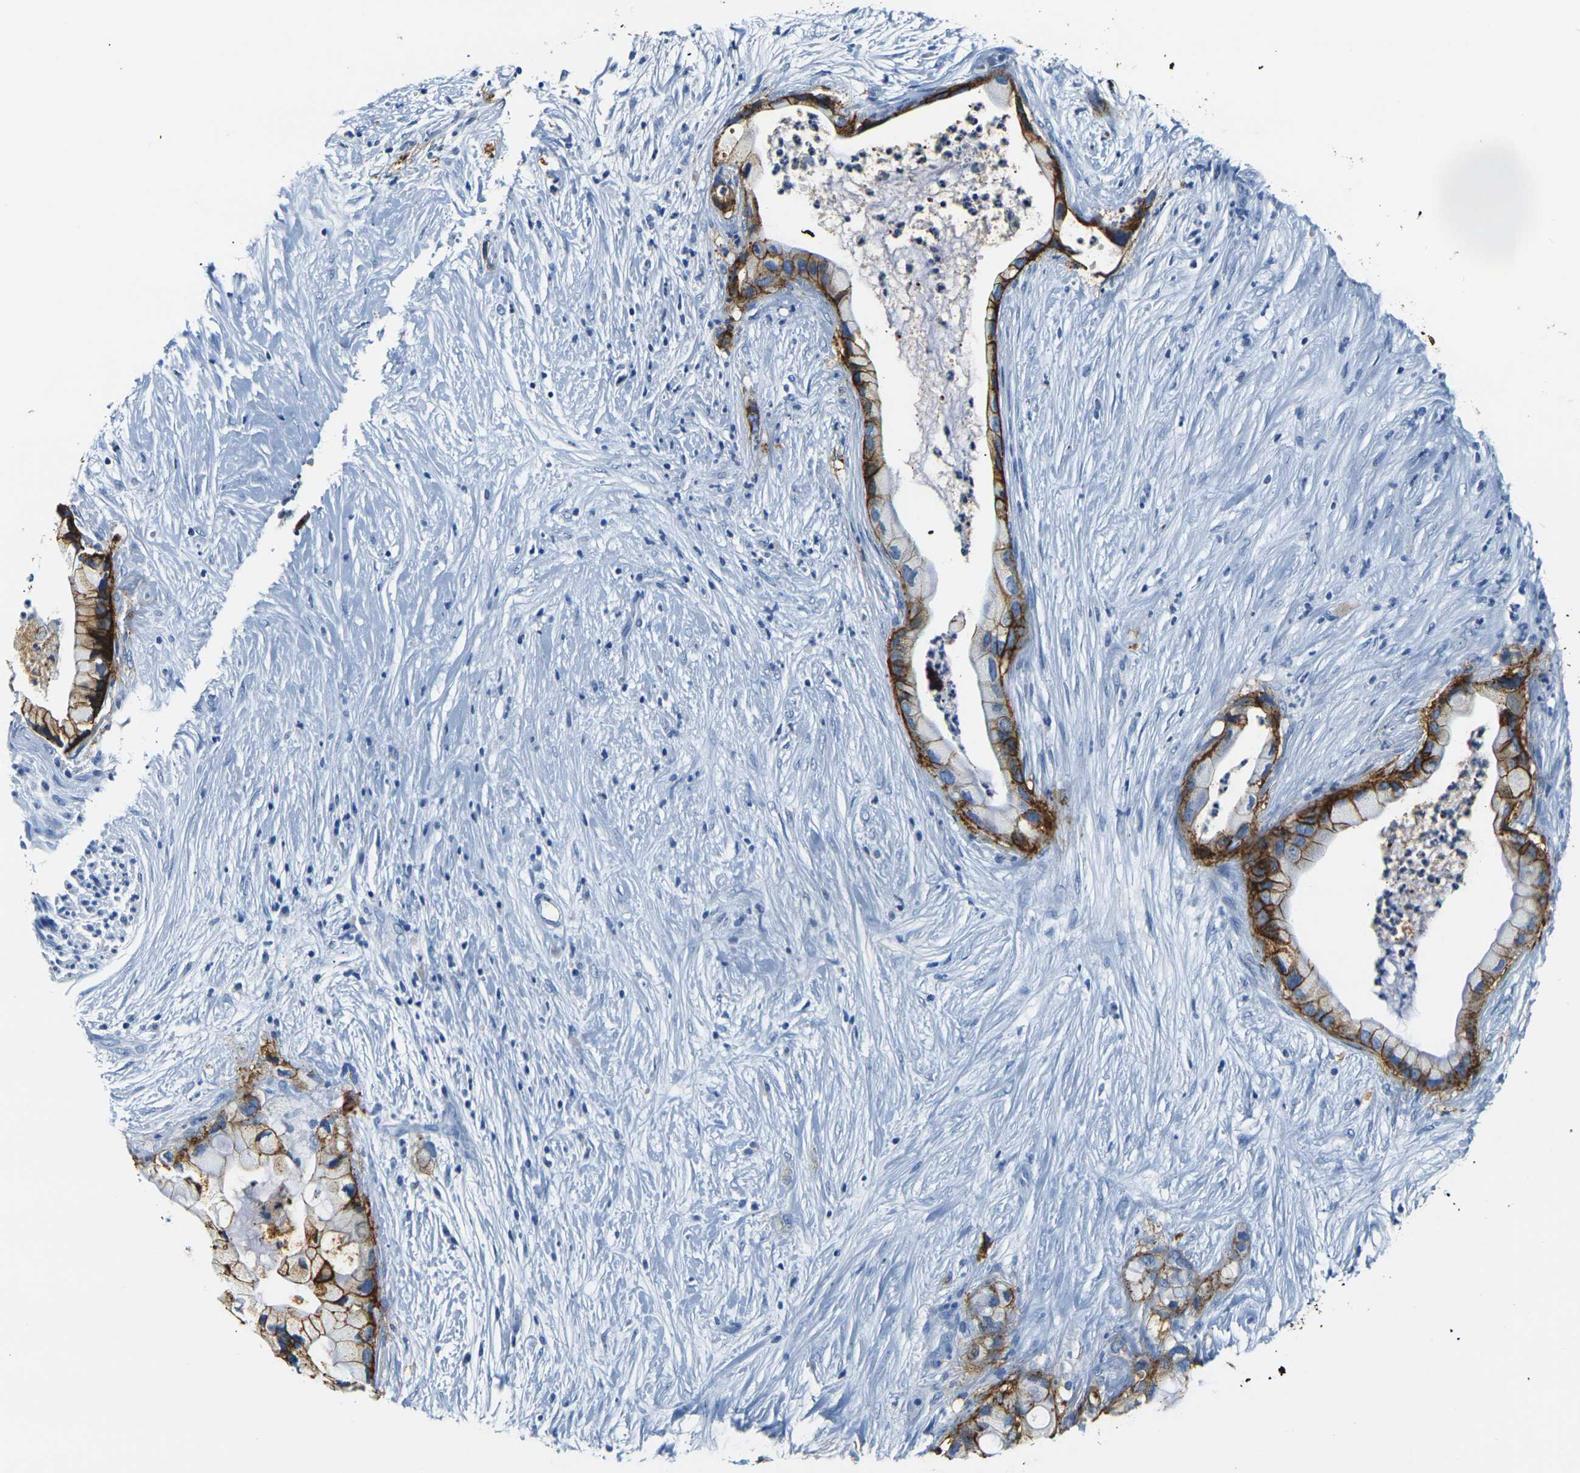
{"staining": {"intensity": "strong", "quantity": ">75%", "location": "cytoplasmic/membranous"}, "tissue": "pancreatic cancer", "cell_type": "Tumor cells", "image_type": "cancer", "snomed": [{"axis": "morphology", "description": "Adenocarcinoma, NOS"}, {"axis": "topography", "description": "Pancreas"}], "caption": "Immunohistochemistry photomicrograph of human pancreatic adenocarcinoma stained for a protein (brown), which reveals high levels of strong cytoplasmic/membranous expression in about >75% of tumor cells.", "gene": "CLDN7", "patient": {"sex": "female", "age": 59}}